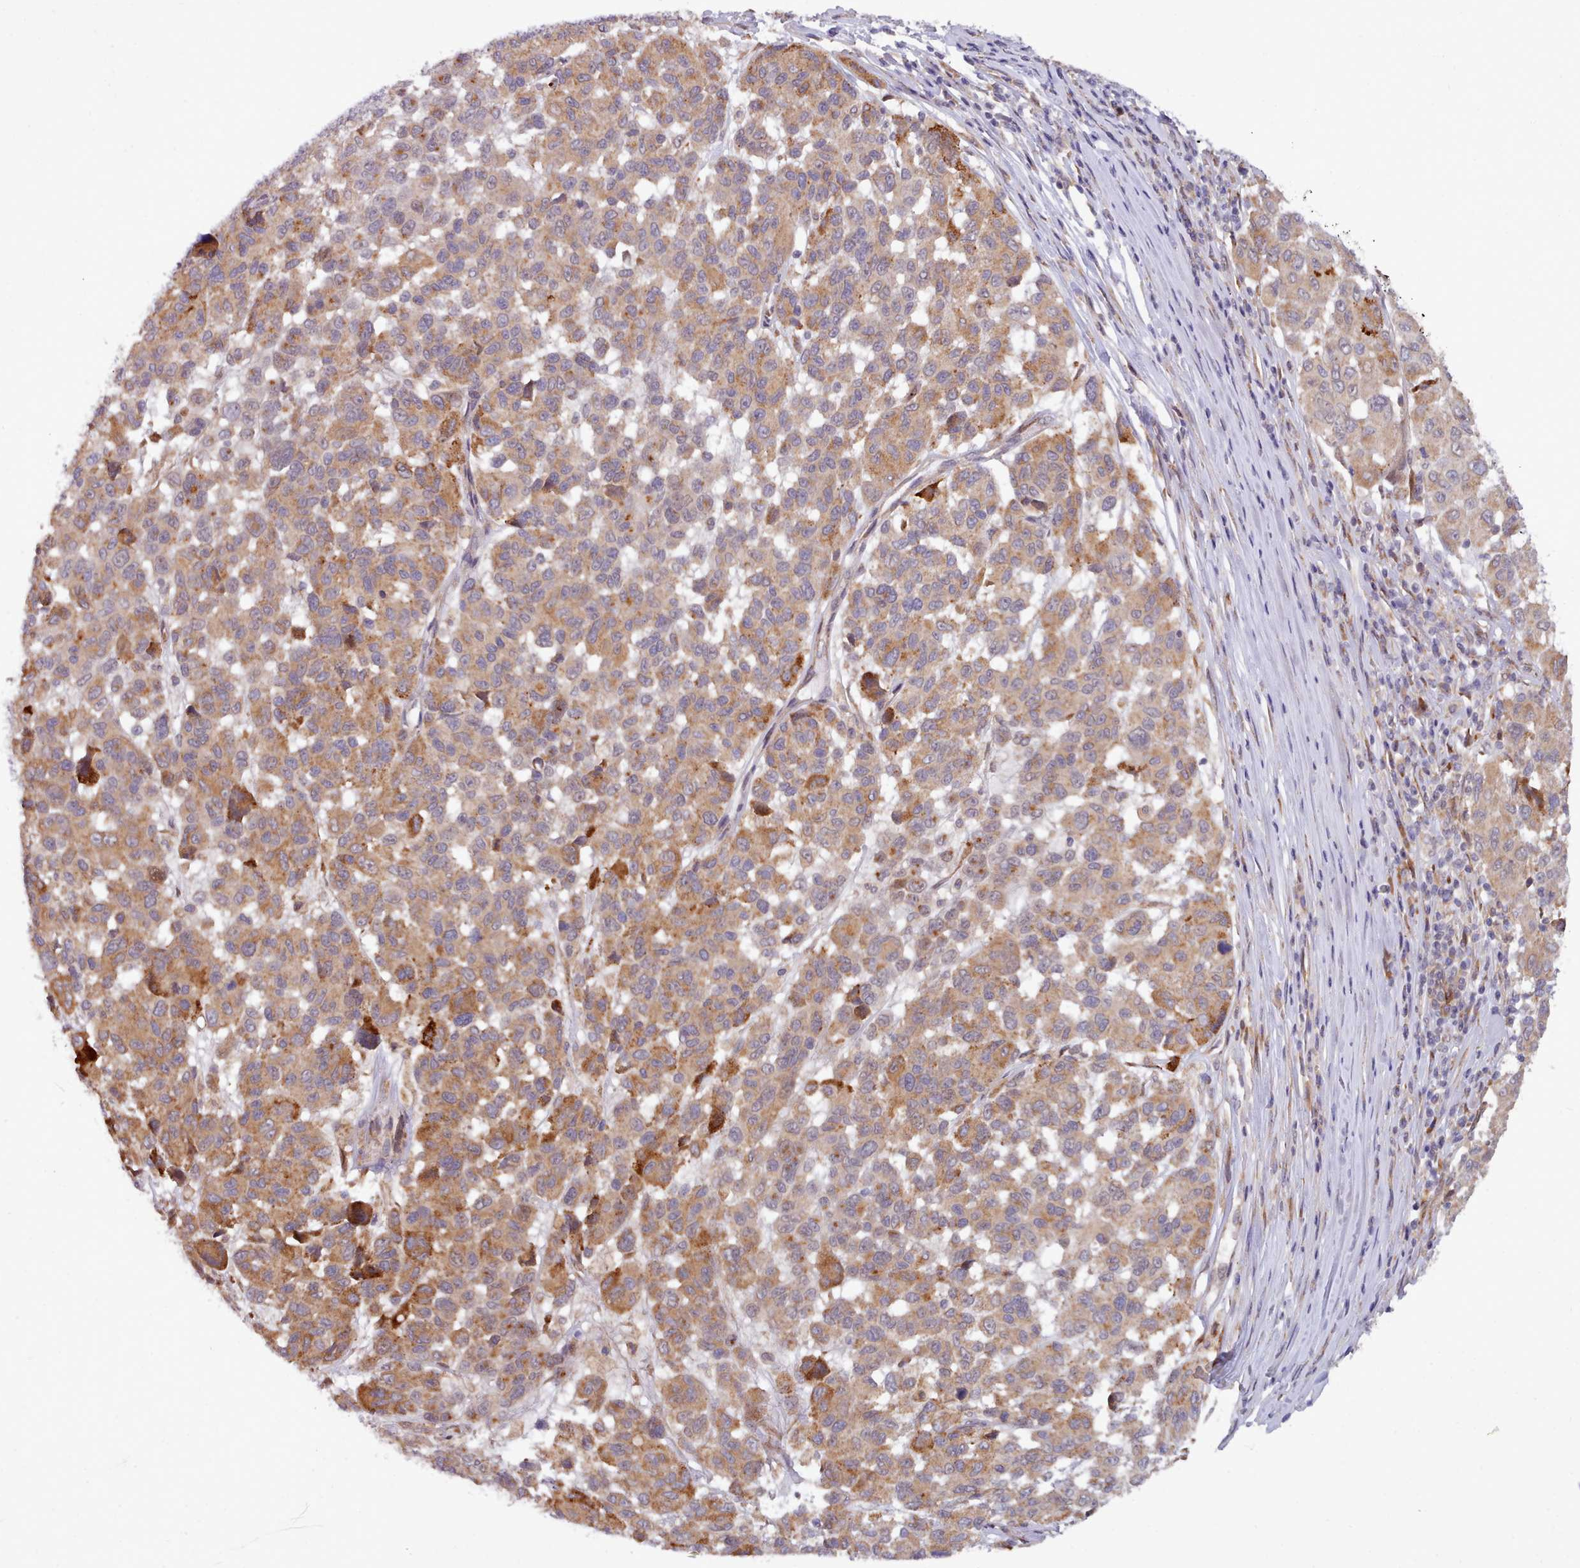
{"staining": {"intensity": "moderate", "quantity": ">75%", "location": "cytoplasmic/membranous"}, "tissue": "melanoma", "cell_type": "Tumor cells", "image_type": "cancer", "snomed": [{"axis": "morphology", "description": "Malignant melanoma, NOS"}, {"axis": "topography", "description": "Skin"}], "caption": "The immunohistochemical stain highlights moderate cytoplasmic/membranous positivity in tumor cells of melanoma tissue. (Brightfield microscopy of DAB IHC at high magnification).", "gene": "TRIM26", "patient": {"sex": "female", "age": 66}}